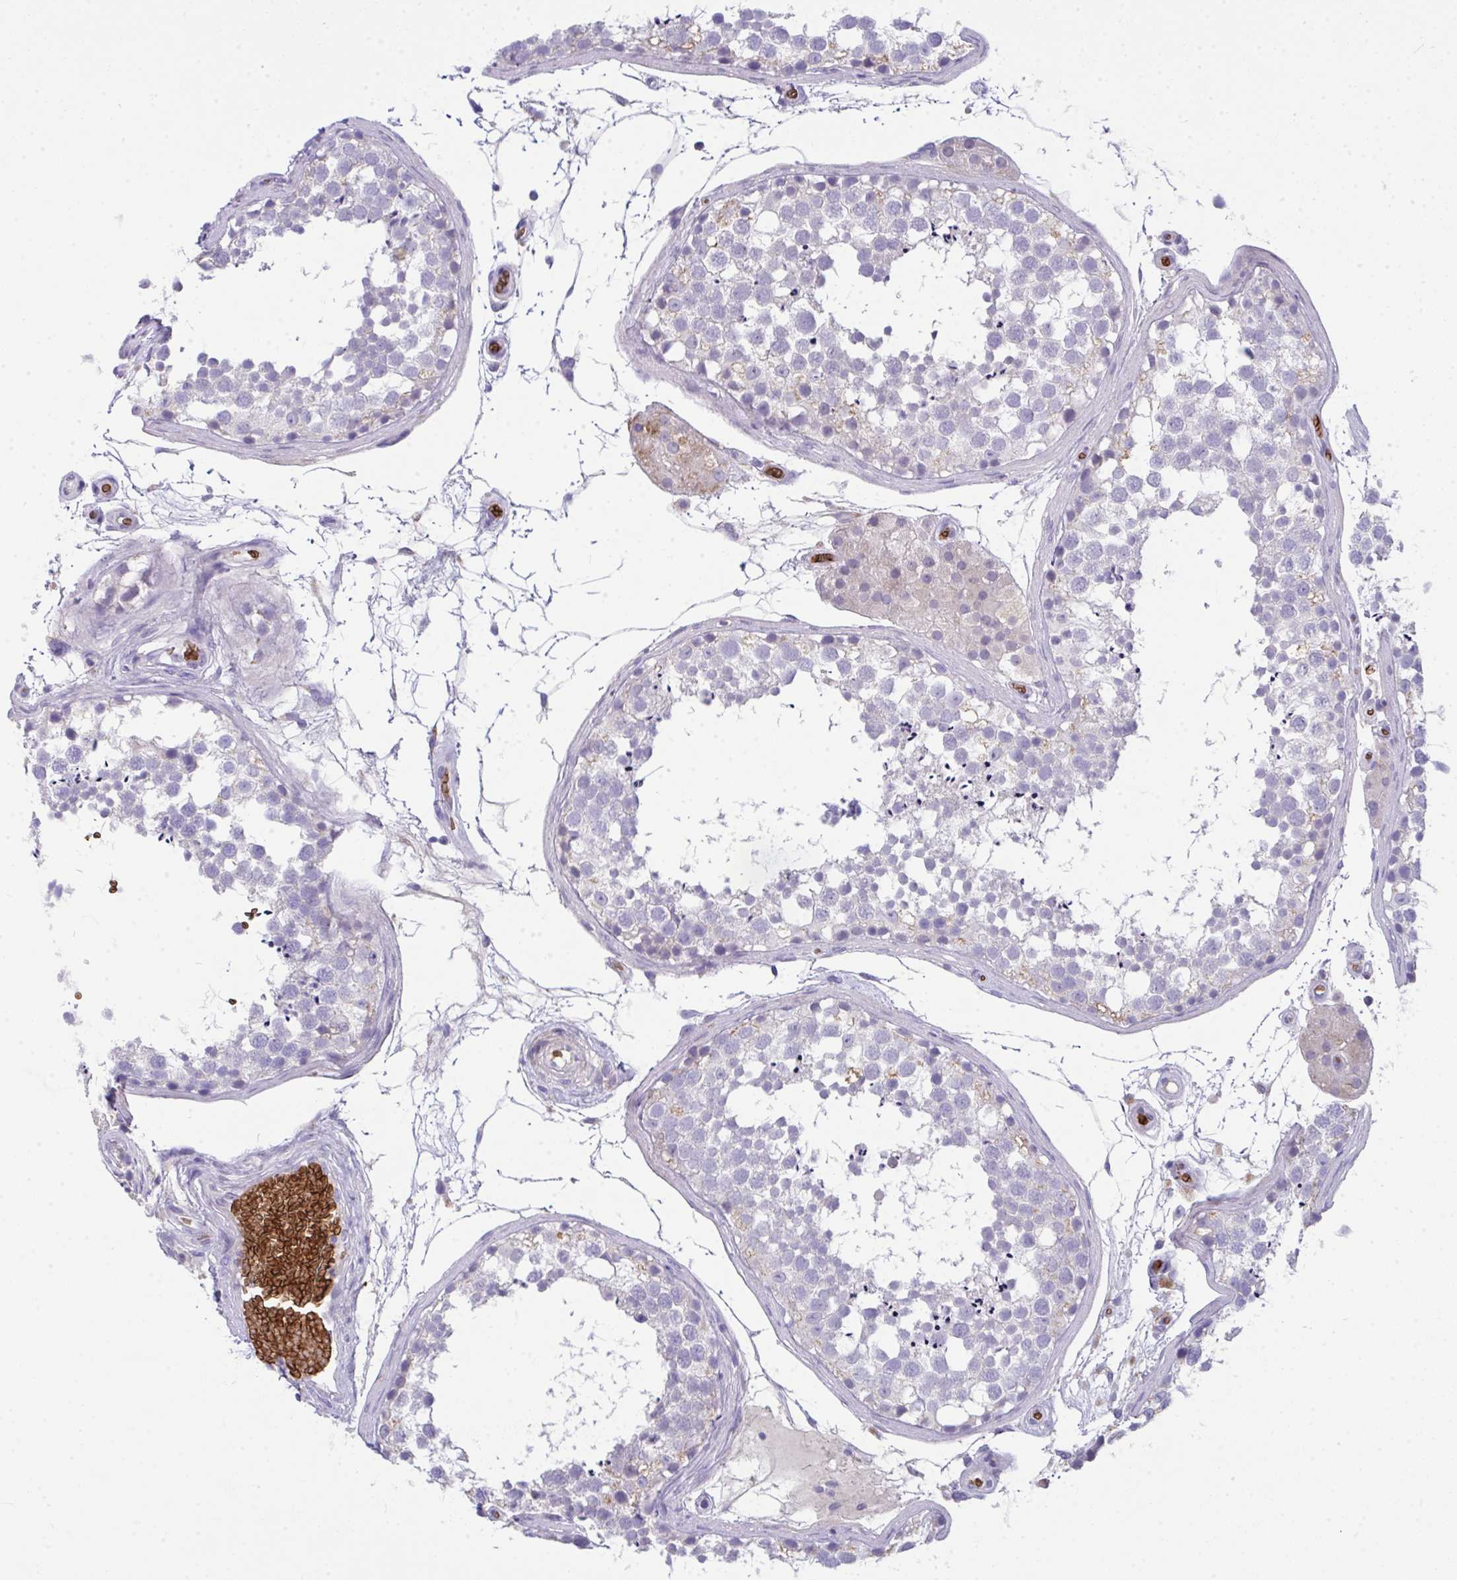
{"staining": {"intensity": "negative", "quantity": "none", "location": "none"}, "tissue": "testis", "cell_type": "Cells in seminiferous ducts", "image_type": "normal", "snomed": [{"axis": "morphology", "description": "Normal tissue, NOS"}, {"axis": "morphology", "description": "Seminoma, NOS"}, {"axis": "topography", "description": "Testis"}], "caption": "Immunohistochemistry (IHC) histopathology image of normal testis stained for a protein (brown), which exhibits no positivity in cells in seminiferous ducts. (Stains: DAB (3,3'-diaminobenzidine) immunohistochemistry with hematoxylin counter stain, Microscopy: brightfield microscopy at high magnification).", "gene": "SPTB", "patient": {"sex": "male", "age": 65}}